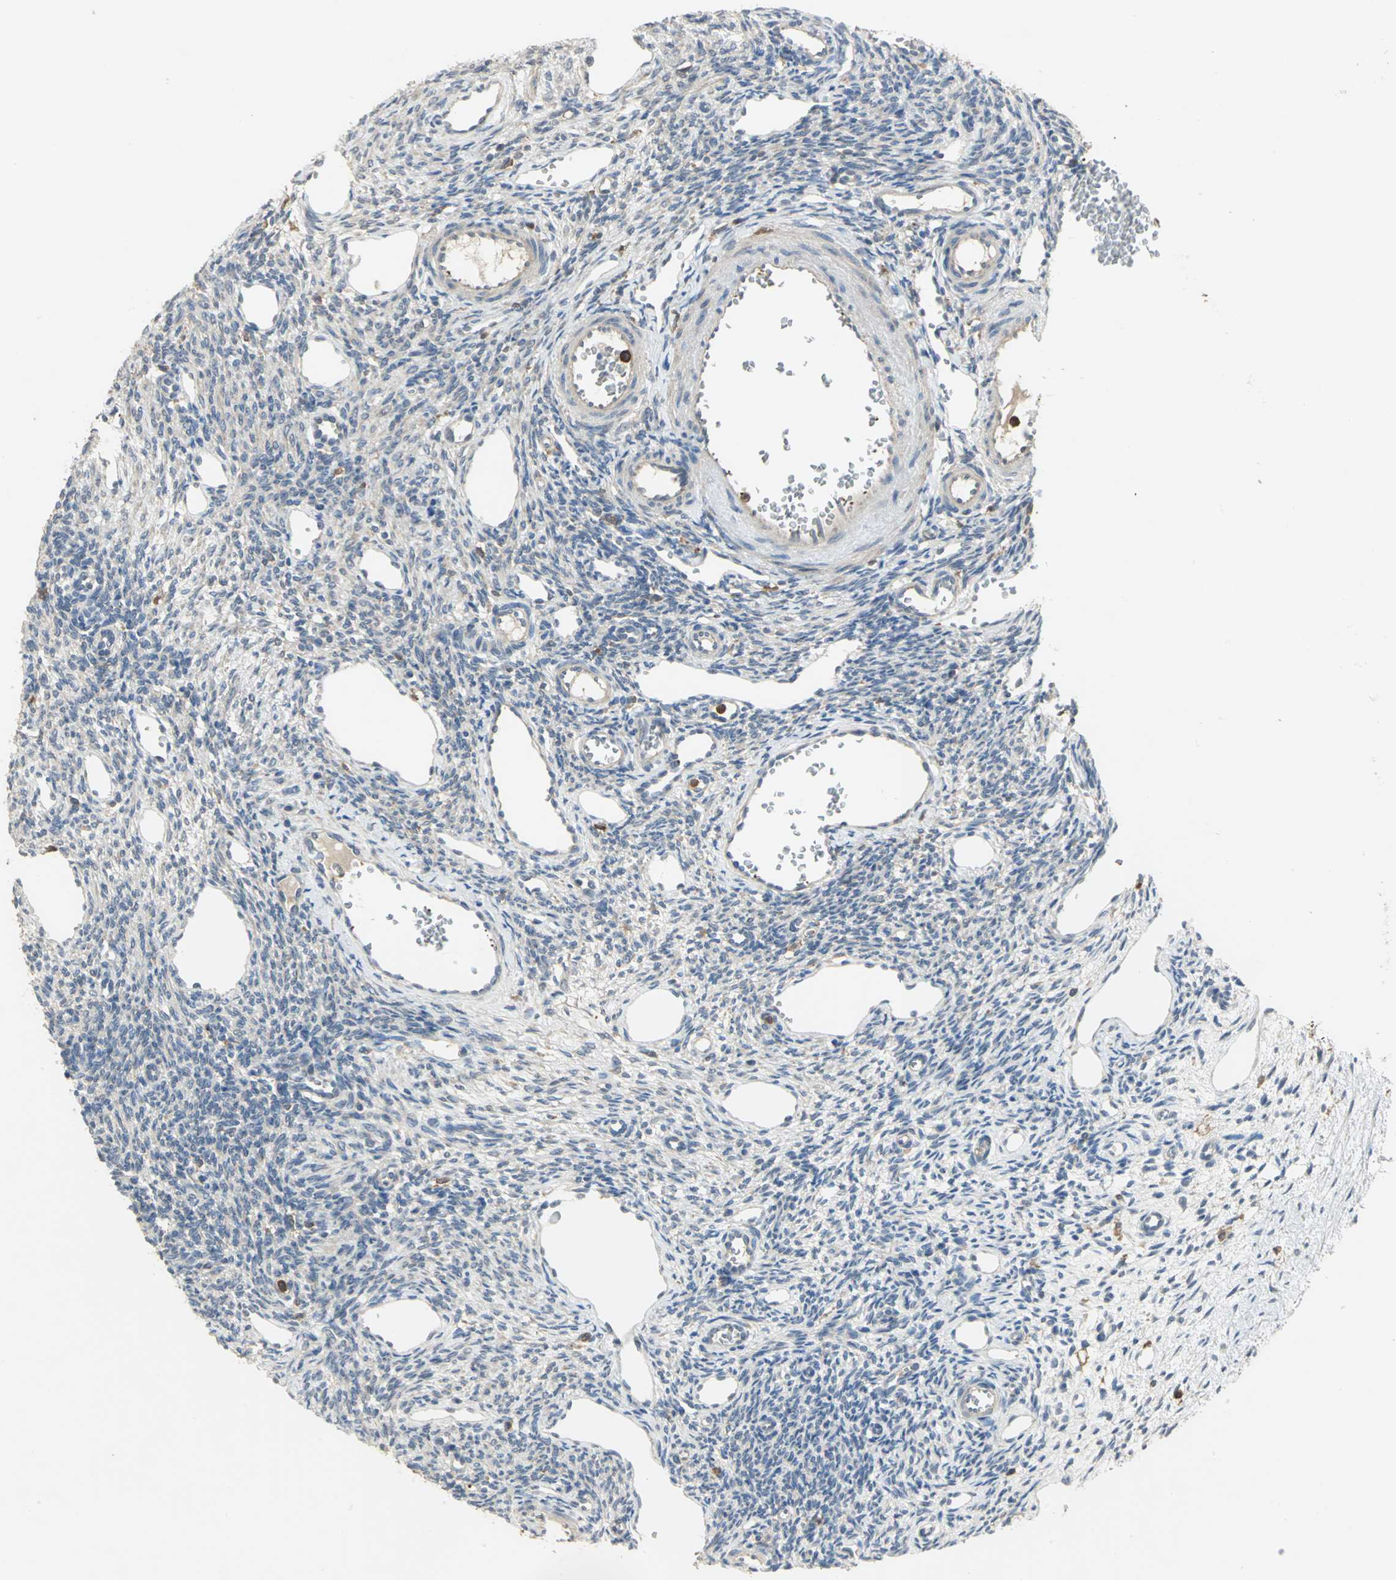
{"staining": {"intensity": "weak", "quantity": "<25%", "location": "cytoplasmic/membranous"}, "tissue": "ovary", "cell_type": "Ovarian stroma cells", "image_type": "normal", "snomed": [{"axis": "morphology", "description": "Normal tissue, NOS"}, {"axis": "topography", "description": "Ovary"}], "caption": "Immunohistochemistry (IHC) image of benign human ovary stained for a protein (brown), which demonstrates no expression in ovarian stroma cells.", "gene": "SKAP2", "patient": {"sex": "female", "age": 33}}